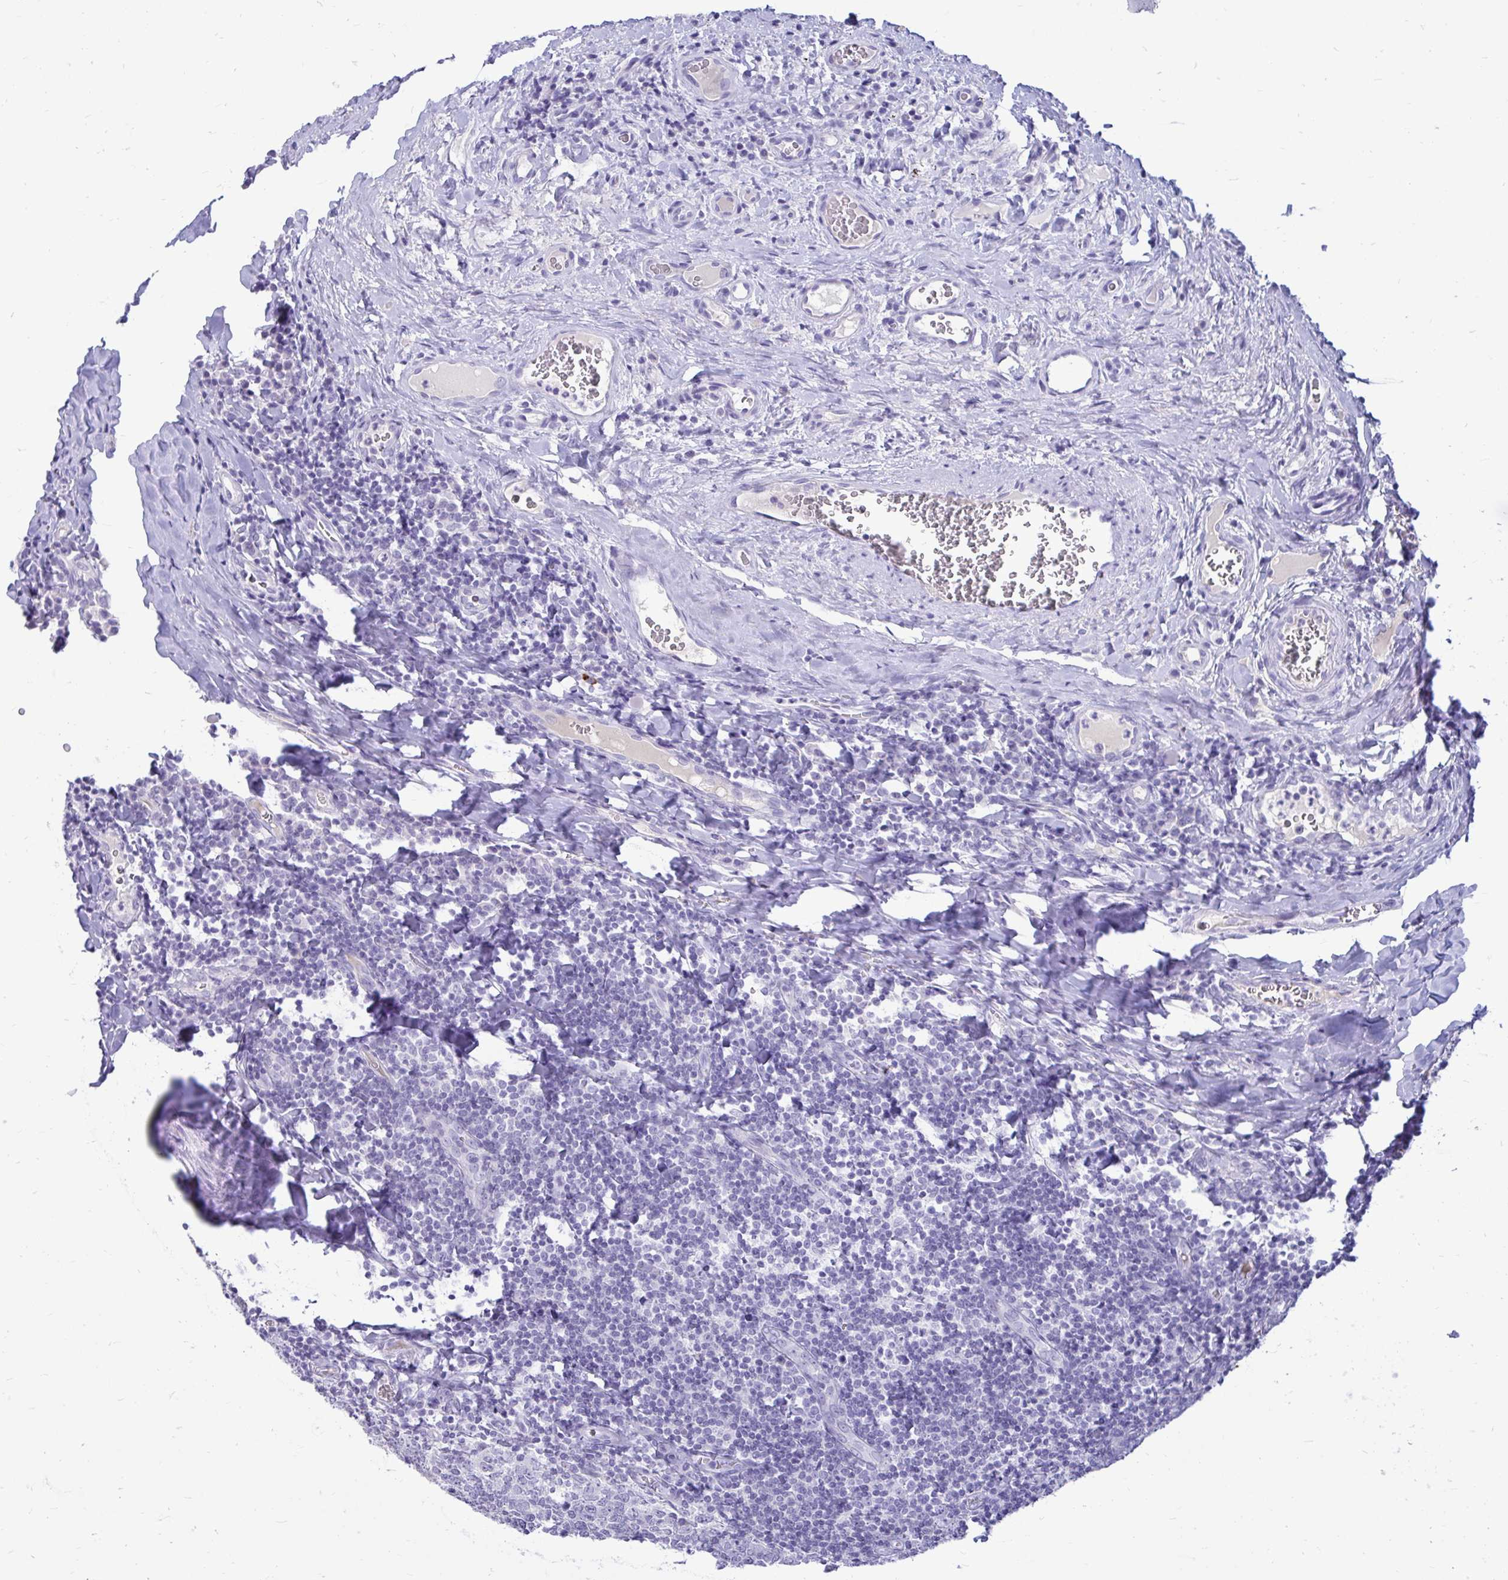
{"staining": {"intensity": "negative", "quantity": "none", "location": "none"}, "tissue": "tonsil", "cell_type": "Germinal center cells", "image_type": "normal", "snomed": [{"axis": "morphology", "description": "Normal tissue, NOS"}, {"axis": "morphology", "description": "Inflammation, NOS"}, {"axis": "topography", "description": "Tonsil"}], "caption": "Immunohistochemistry image of unremarkable tonsil: tonsil stained with DAB (3,3'-diaminobenzidine) shows no significant protein positivity in germinal center cells.", "gene": "NANOGNB", "patient": {"sex": "female", "age": 31}}